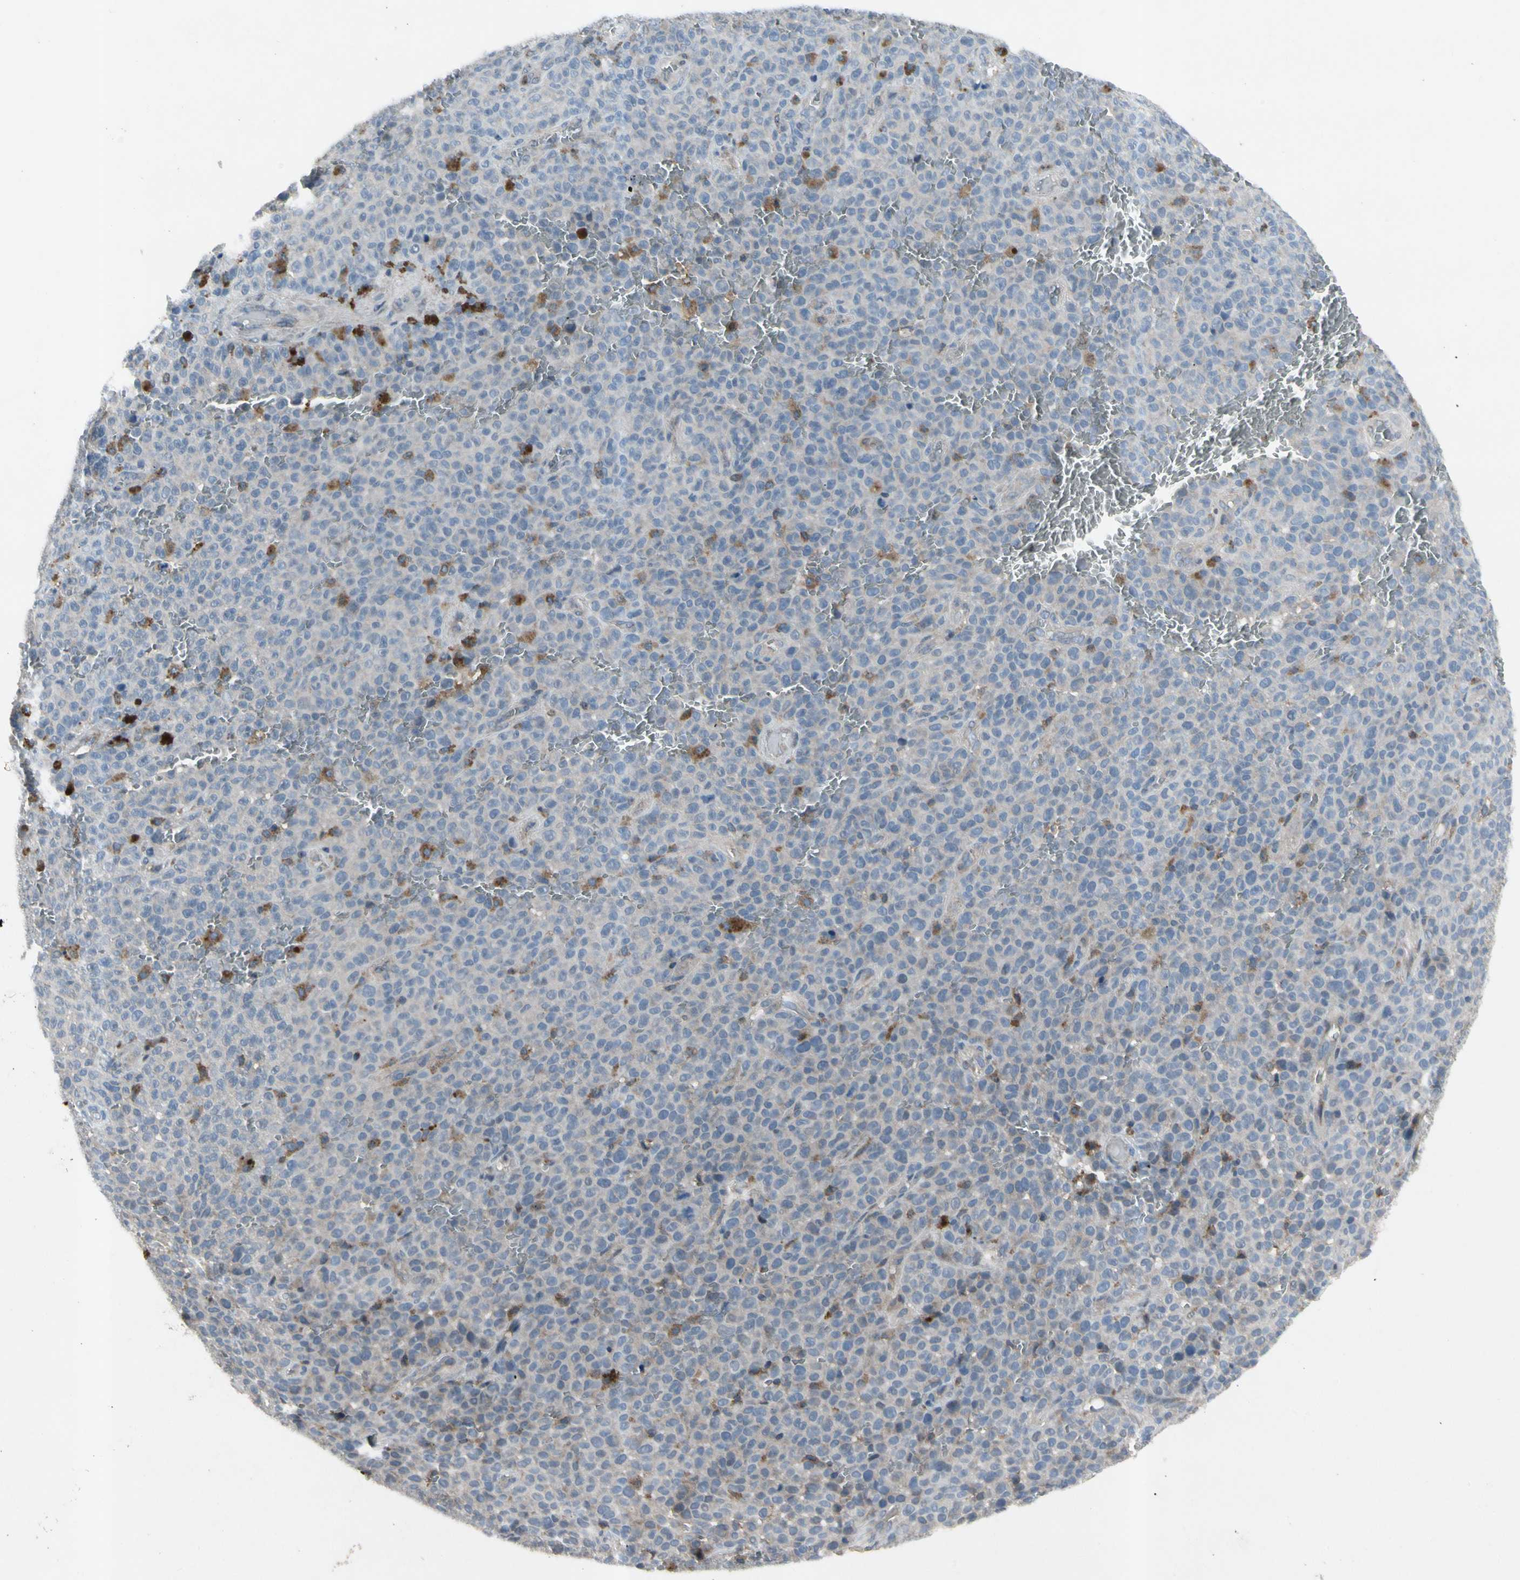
{"staining": {"intensity": "moderate", "quantity": "<25%", "location": "cytoplasmic/membranous"}, "tissue": "melanoma", "cell_type": "Tumor cells", "image_type": "cancer", "snomed": [{"axis": "morphology", "description": "Malignant melanoma, NOS"}, {"axis": "topography", "description": "Skin"}], "caption": "Brown immunohistochemical staining in malignant melanoma shows moderate cytoplasmic/membranous positivity in approximately <25% of tumor cells.", "gene": "NMI", "patient": {"sex": "female", "age": 82}}